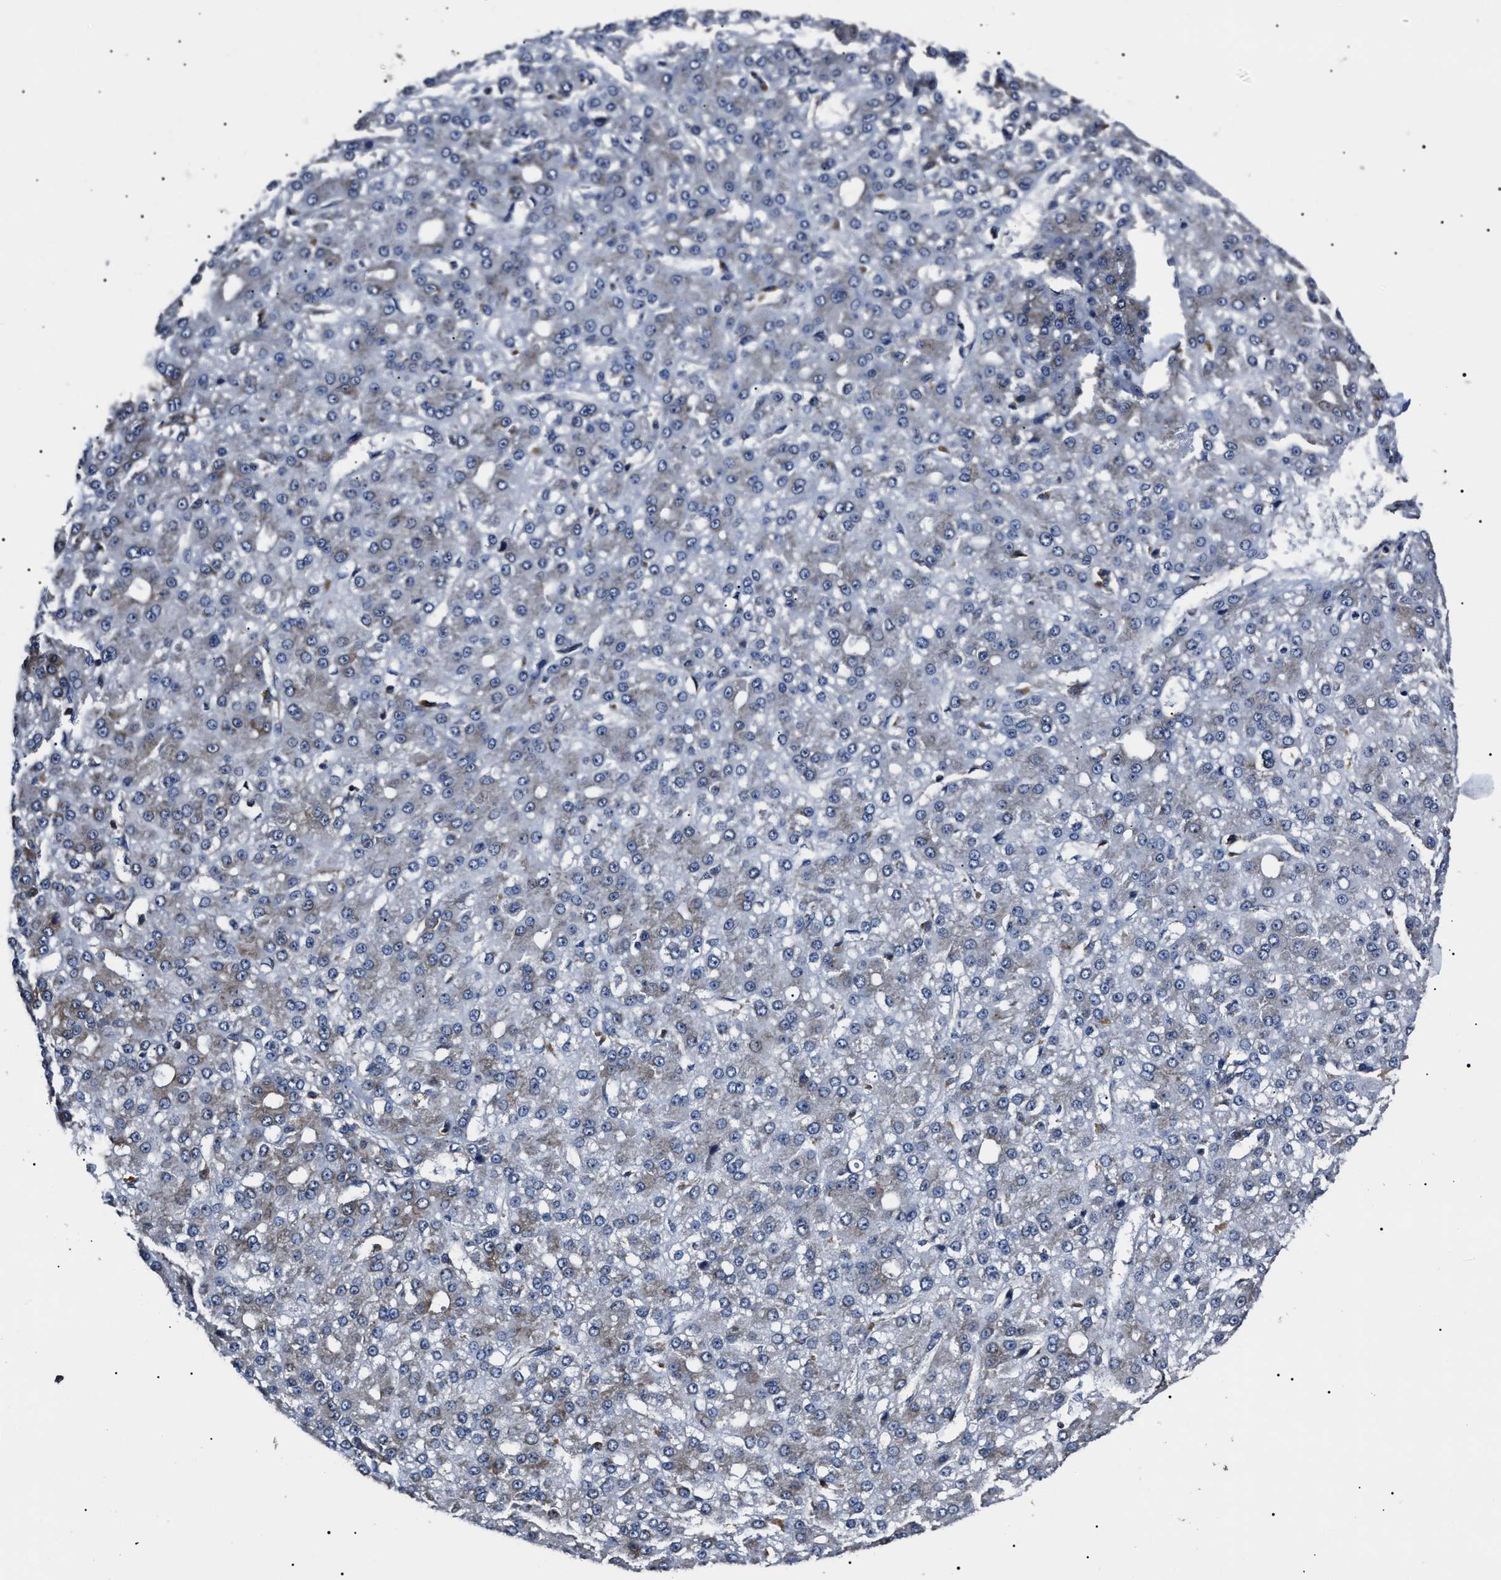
{"staining": {"intensity": "weak", "quantity": "<25%", "location": "cytoplasmic/membranous"}, "tissue": "liver cancer", "cell_type": "Tumor cells", "image_type": "cancer", "snomed": [{"axis": "morphology", "description": "Carcinoma, Hepatocellular, NOS"}, {"axis": "topography", "description": "Liver"}], "caption": "This is an immunohistochemistry (IHC) photomicrograph of hepatocellular carcinoma (liver). There is no staining in tumor cells.", "gene": "CCT8", "patient": {"sex": "male", "age": 67}}